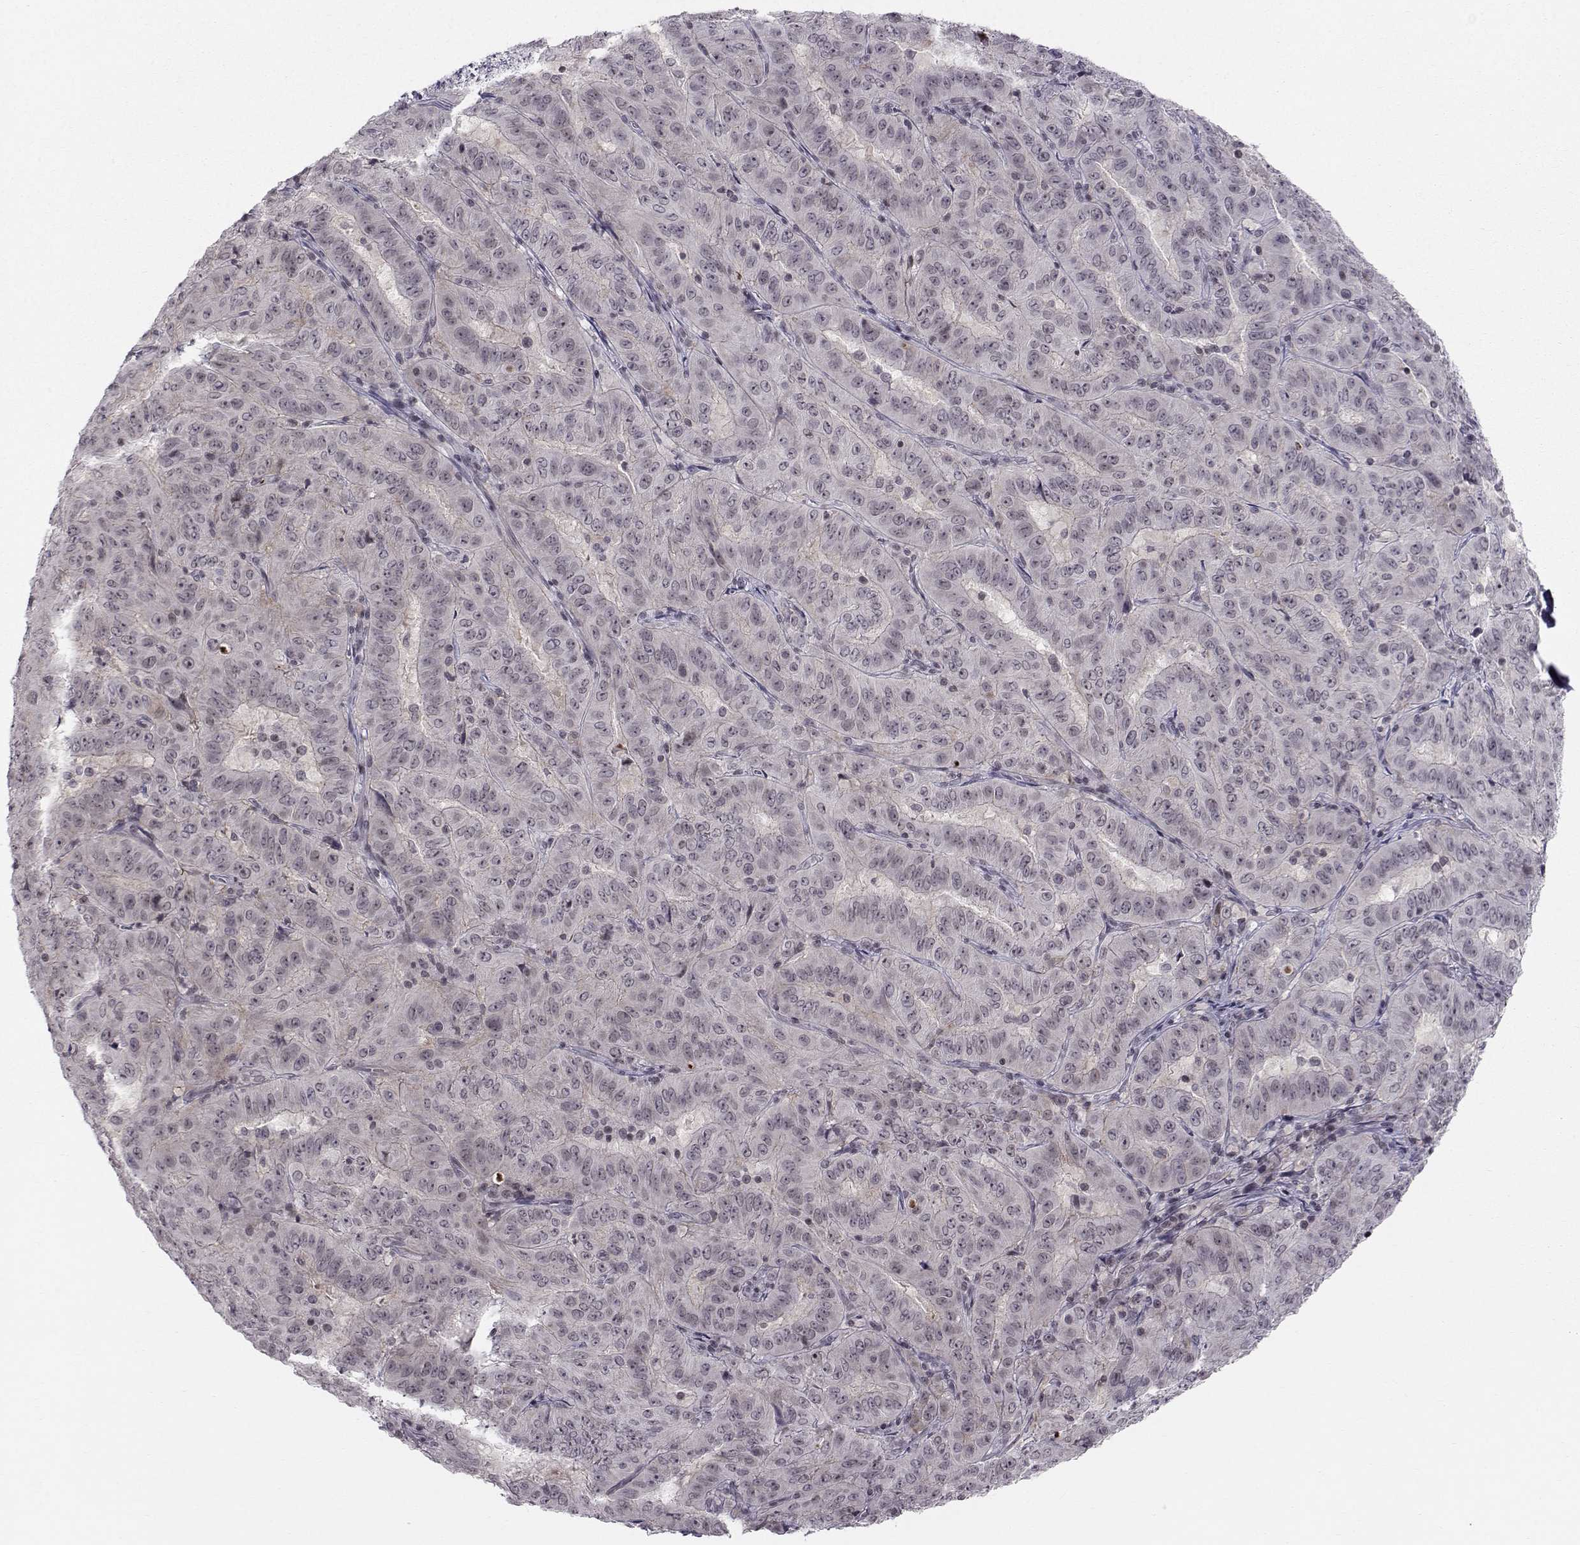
{"staining": {"intensity": "negative", "quantity": "none", "location": "none"}, "tissue": "pancreatic cancer", "cell_type": "Tumor cells", "image_type": "cancer", "snomed": [{"axis": "morphology", "description": "Adenocarcinoma, NOS"}, {"axis": "topography", "description": "Pancreas"}], "caption": "Immunohistochemical staining of human pancreatic cancer exhibits no significant staining in tumor cells. (DAB immunohistochemistry with hematoxylin counter stain).", "gene": "MARCHF4", "patient": {"sex": "male", "age": 63}}